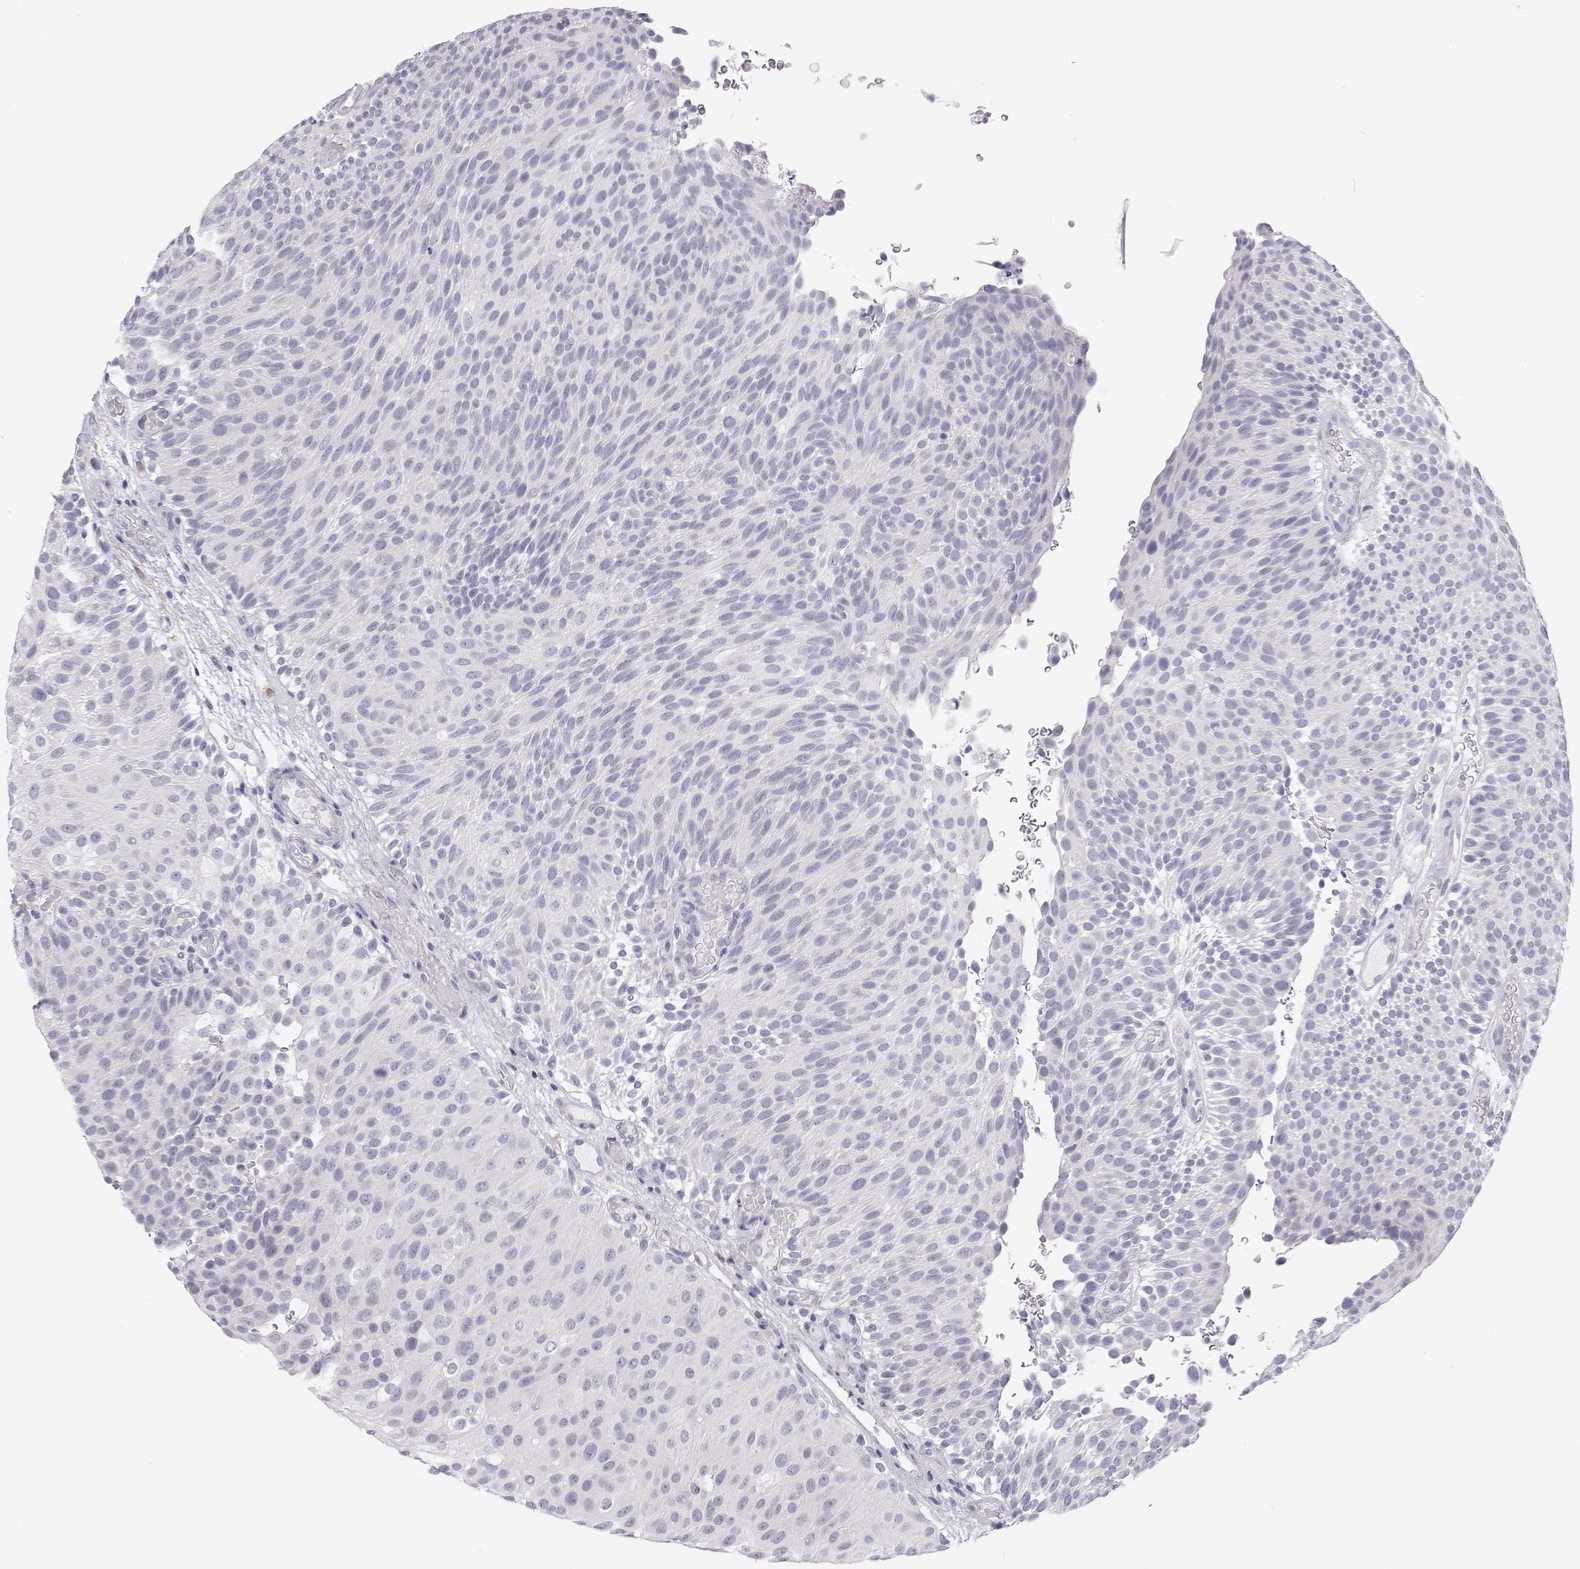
{"staining": {"intensity": "negative", "quantity": "none", "location": "none"}, "tissue": "urothelial cancer", "cell_type": "Tumor cells", "image_type": "cancer", "snomed": [{"axis": "morphology", "description": "Urothelial carcinoma, Low grade"}, {"axis": "topography", "description": "Urinary bladder"}], "caption": "High magnification brightfield microscopy of low-grade urothelial carcinoma stained with DAB (3,3'-diaminobenzidine) (brown) and counterstained with hematoxylin (blue): tumor cells show no significant positivity. (Brightfield microscopy of DAB (3,3'-diaminobenzidine) immunohistochemistry (IHC) at high magnification).", "gene": "TTN", "patient": {"sex": "male", "age": 78}}